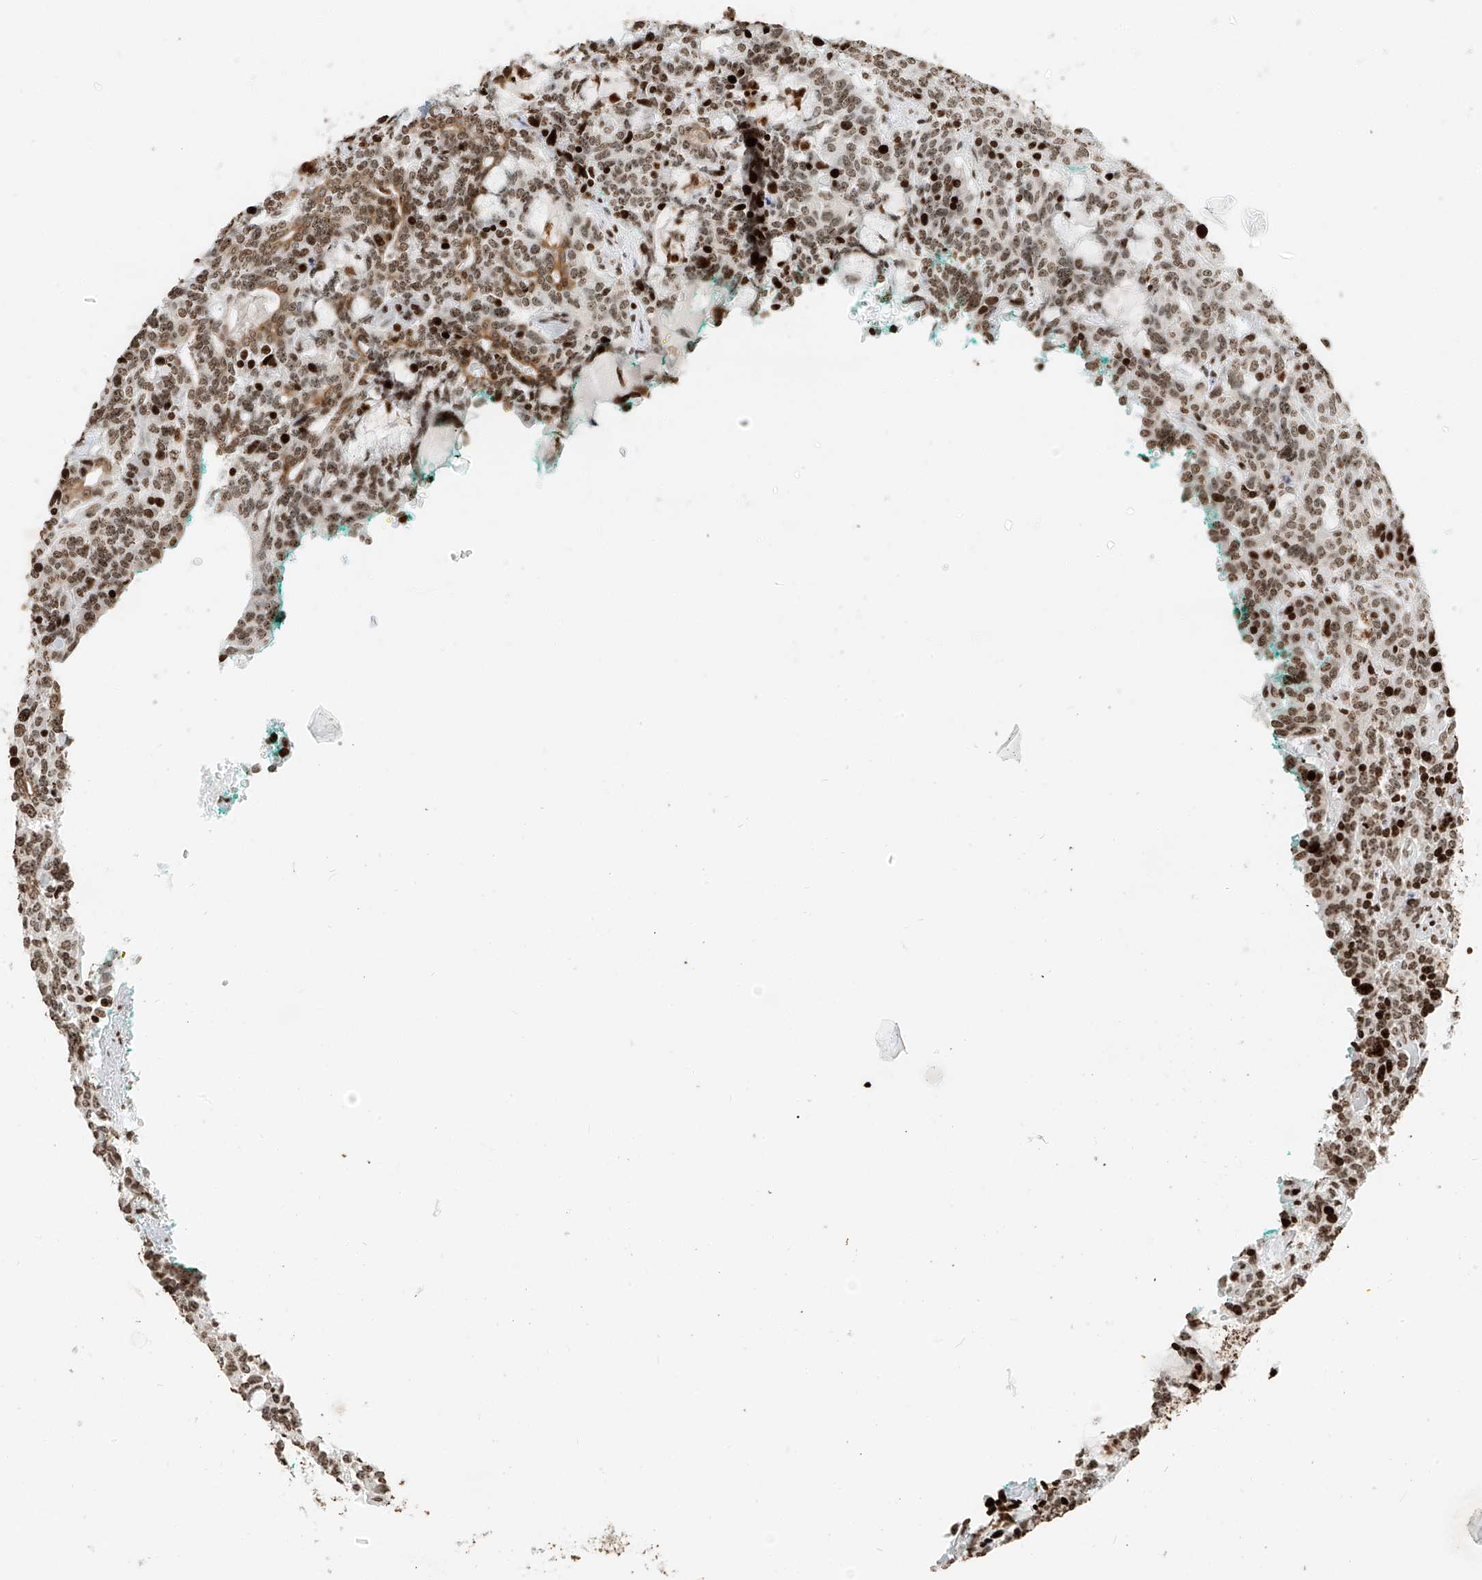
{"staining": {"intensity": "moderate", "quantity": ">75%", "location": "nuclear"}, "tissue": "carcinoid", "cell_type": "Tumor cells", "image_type": "cancer", "snomed": [{"axis": "morphology", "description": "Carcinoid, malignant, NOS"}, {"axis": "topography", "description": "Lung"}], "caption": "Carcinoid stained with DAB immunohistochemistry (IHC) exhibits medium levels of moderate nuclear staining in approximately >75% of tumor cells.", "gene": "C17orf58", "patient": {"sex": "female", "age": 46}}